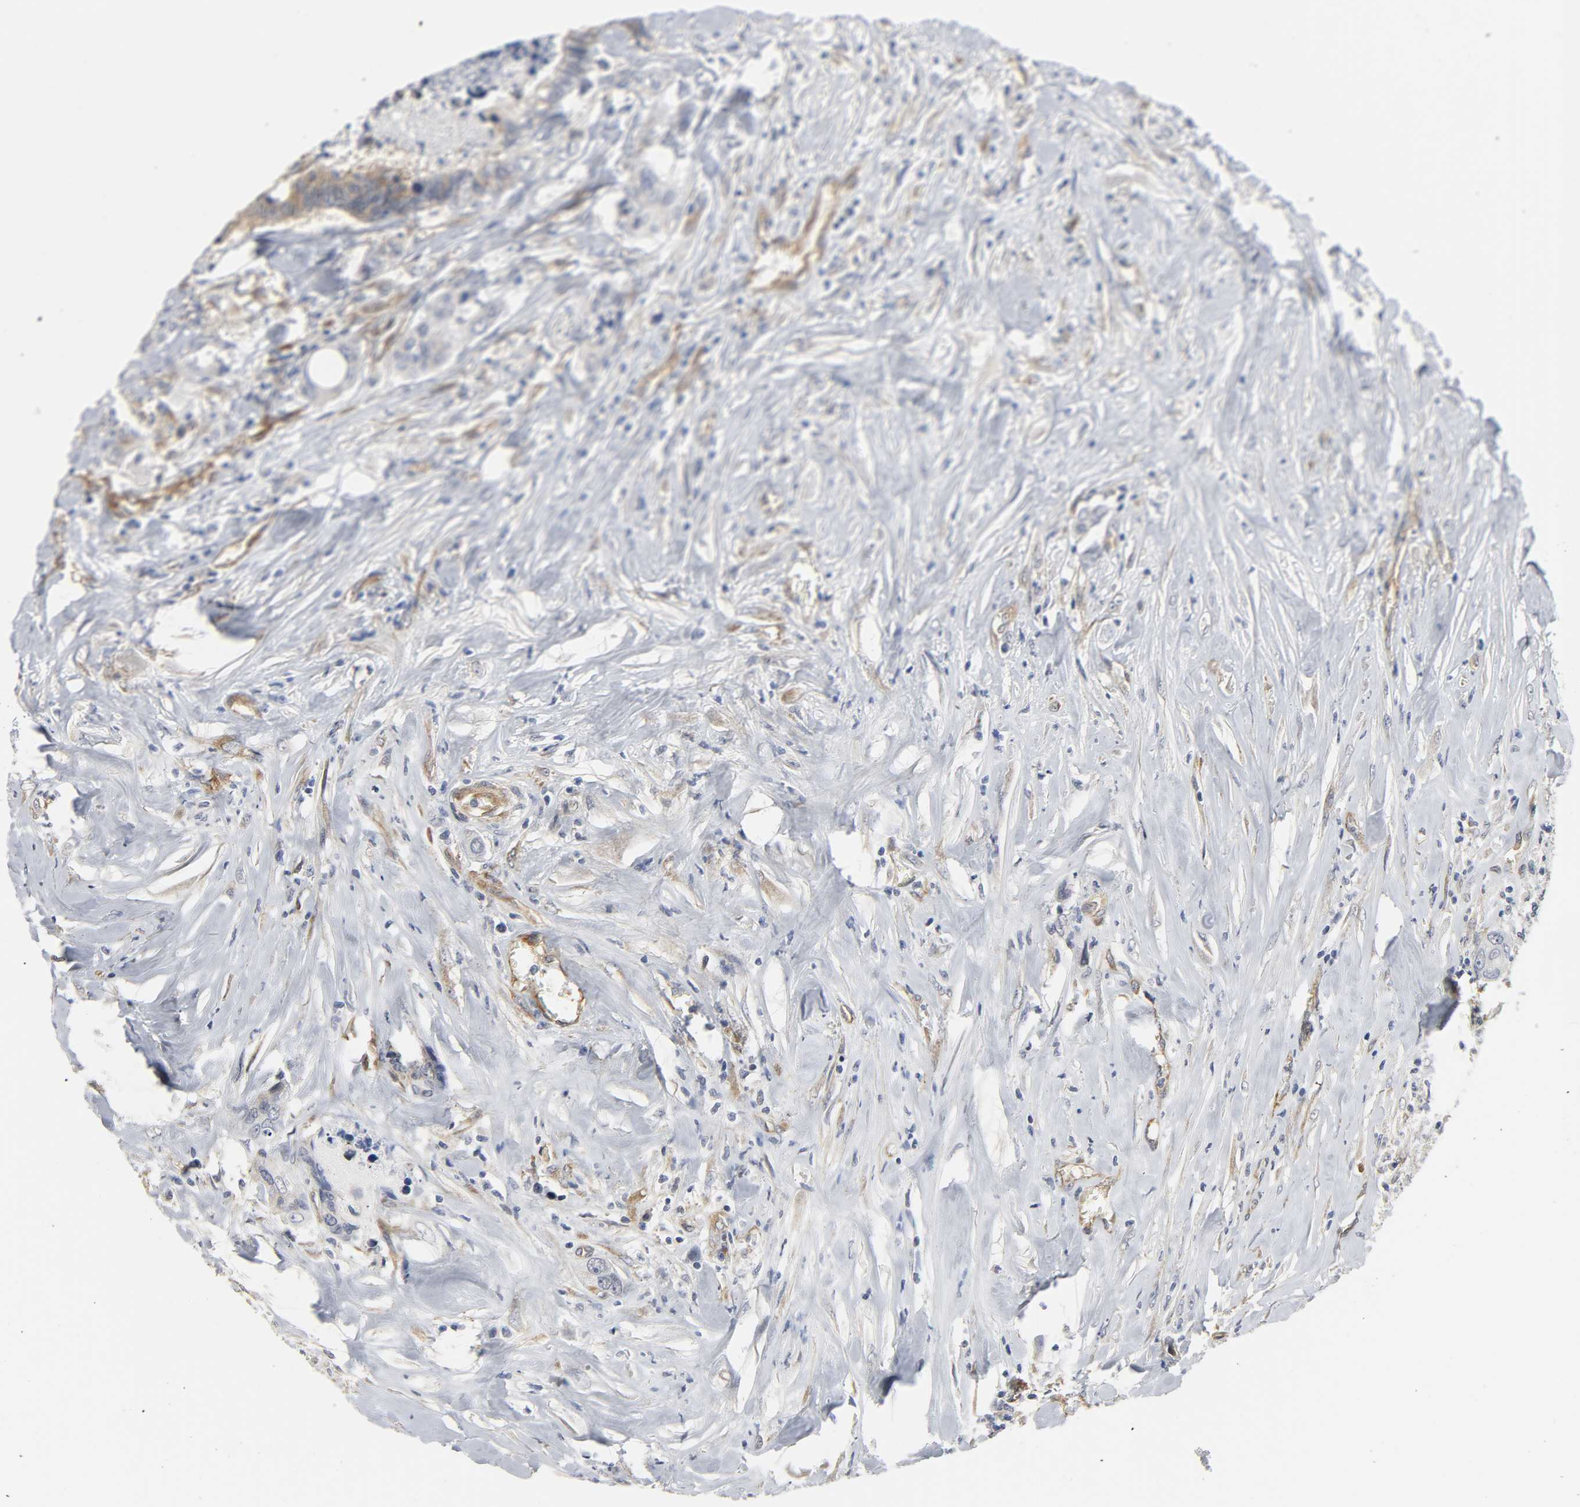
{"staining": {"intensity": "weak", "quantity": ">75%", "location": "cytoplasmic/membranous"}, "tissue": "colorectal cancer", "cell_type": "Tumor cells", "image_type": "cancer", "snomed": [{"axis": "morphology", "description": "Adenocarcinoma, NOS"}, {"axis": "topography", "description": "Rectum"}], "caption": "A low amount of weak cytoplasmic/membranous positivity is present in about >75% of tumor cells in colorectal cancer (adenocarcinoma) tissue. The protein is stained brown, and the nuclei are stained in blue (DAB IHC with brightfield microscopy, high magnification).", "gene": "DOCK1", "patient": {"sex": "male", "age": 55}}